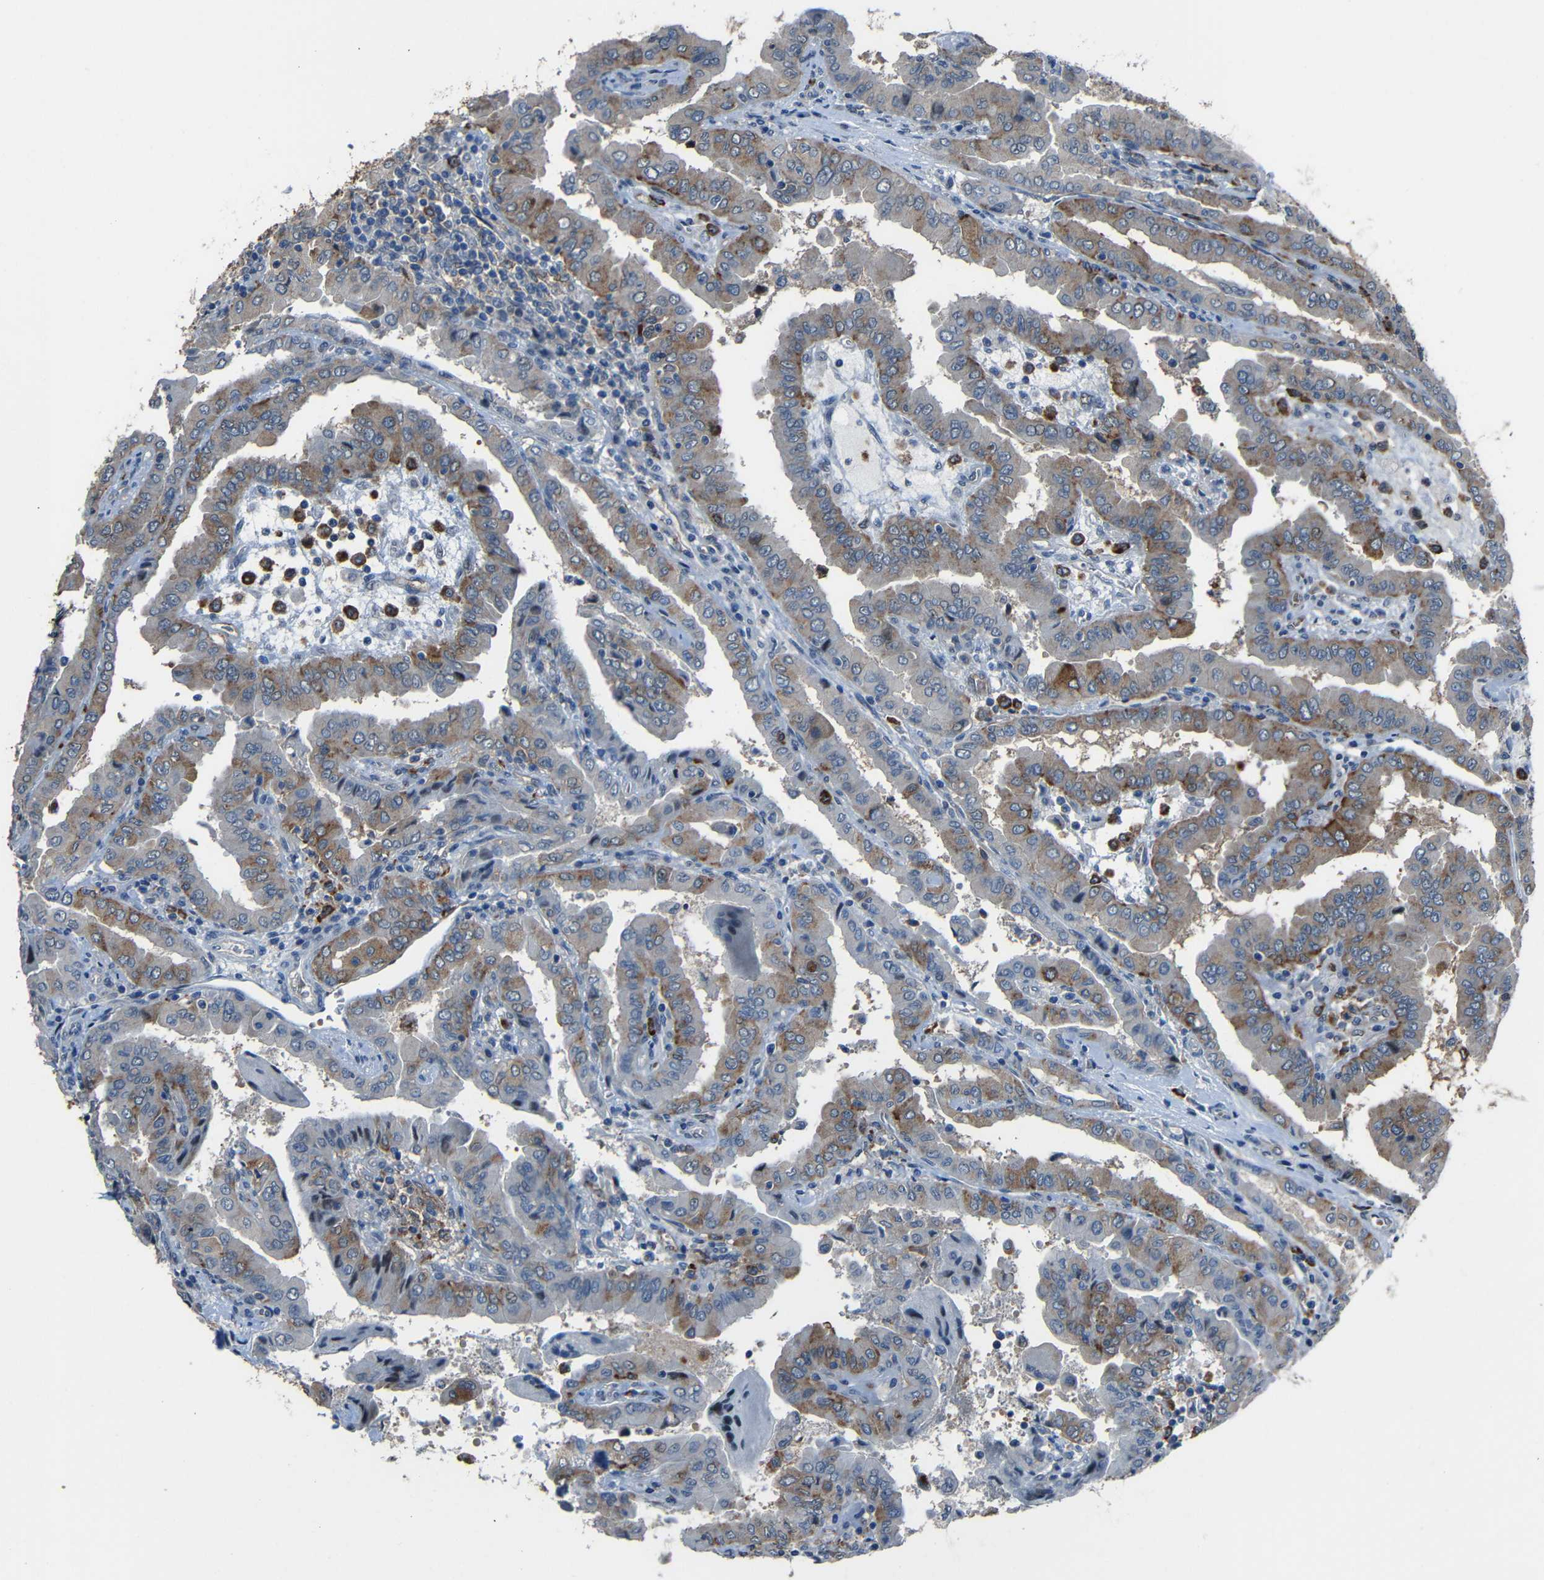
{"staining": {"intensity": "moderate", "quantity": "25%-75%", "location": "cytoplasmic/membranous"}, "tissue": "thyroid cancer", "cell_type": "Tumor cells", "image_type": "cancer", "snomed": [{"axis": "morphology", "description": "Papillary adenocarcinoma, NOS"}, {"axis": "topography", "description": "Thyroid gland"}], "caption": "A micrograph of human thyroid papillary adenocarcinoma stained for a protein displays moderate cytoplasmic/membranous brown staining in tumor cells.", "gene": "DNAJC5", "patient": {"sex": "male", "age": 33}}